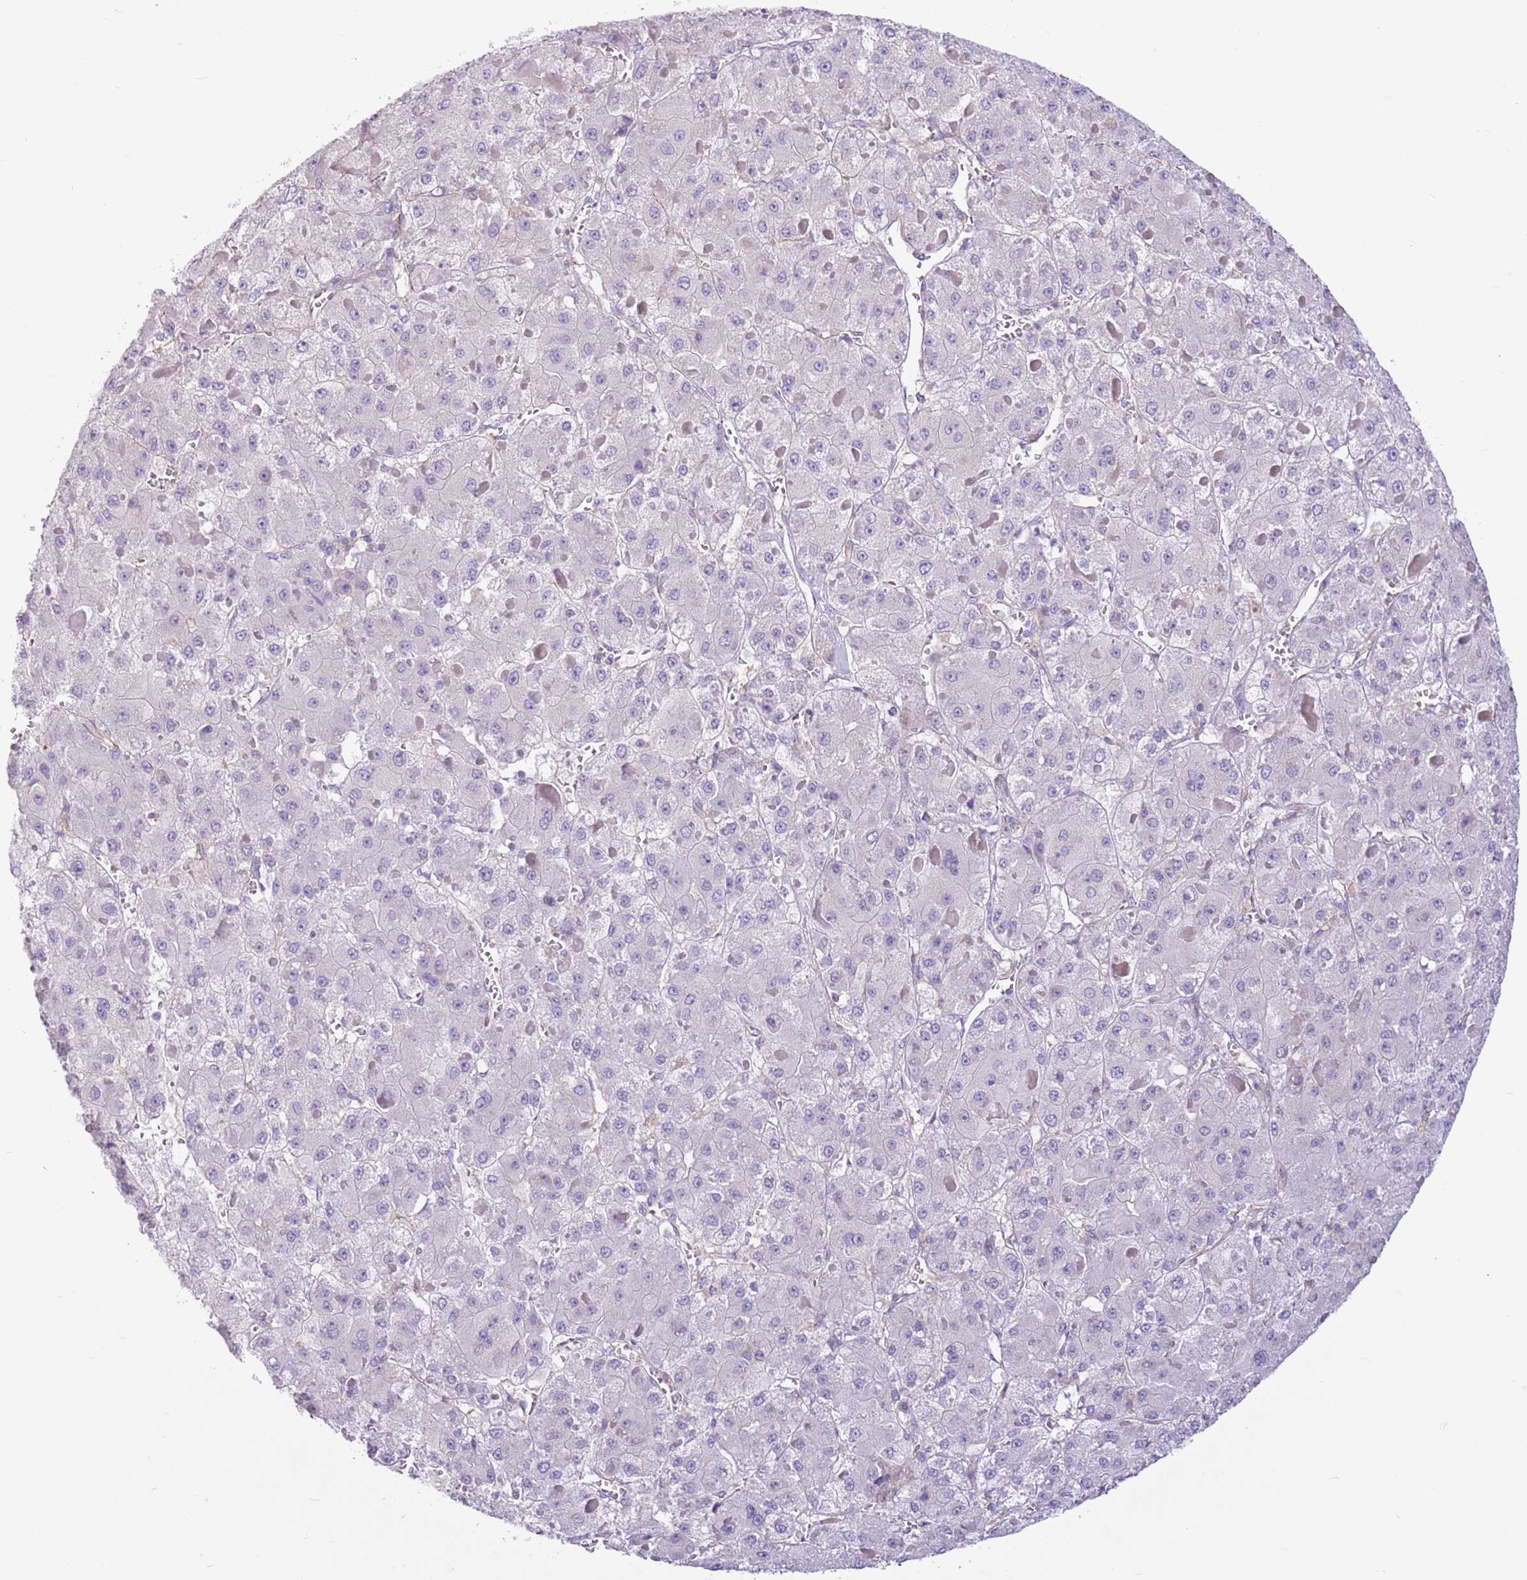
{"staining": {"intensity": "negative", "quantity": "none", "location": "none"}, "tissue": "liver cancer", "cell_type": "Tumor cells", "image_type": "cancer", "snomed": [{"axis": "morphology", "description": "Carcinoma, Hepatocellular, NOS"}, {"axis": "topography", "description": "Liver"}], "caption": "Immunohistochemical staining of human liver cancer (hepatocellular carcinoma) demonstrates no significant expression in tumor cells.", "gene": "SNX6", "patient": {"sex": "female", "age": 73}}